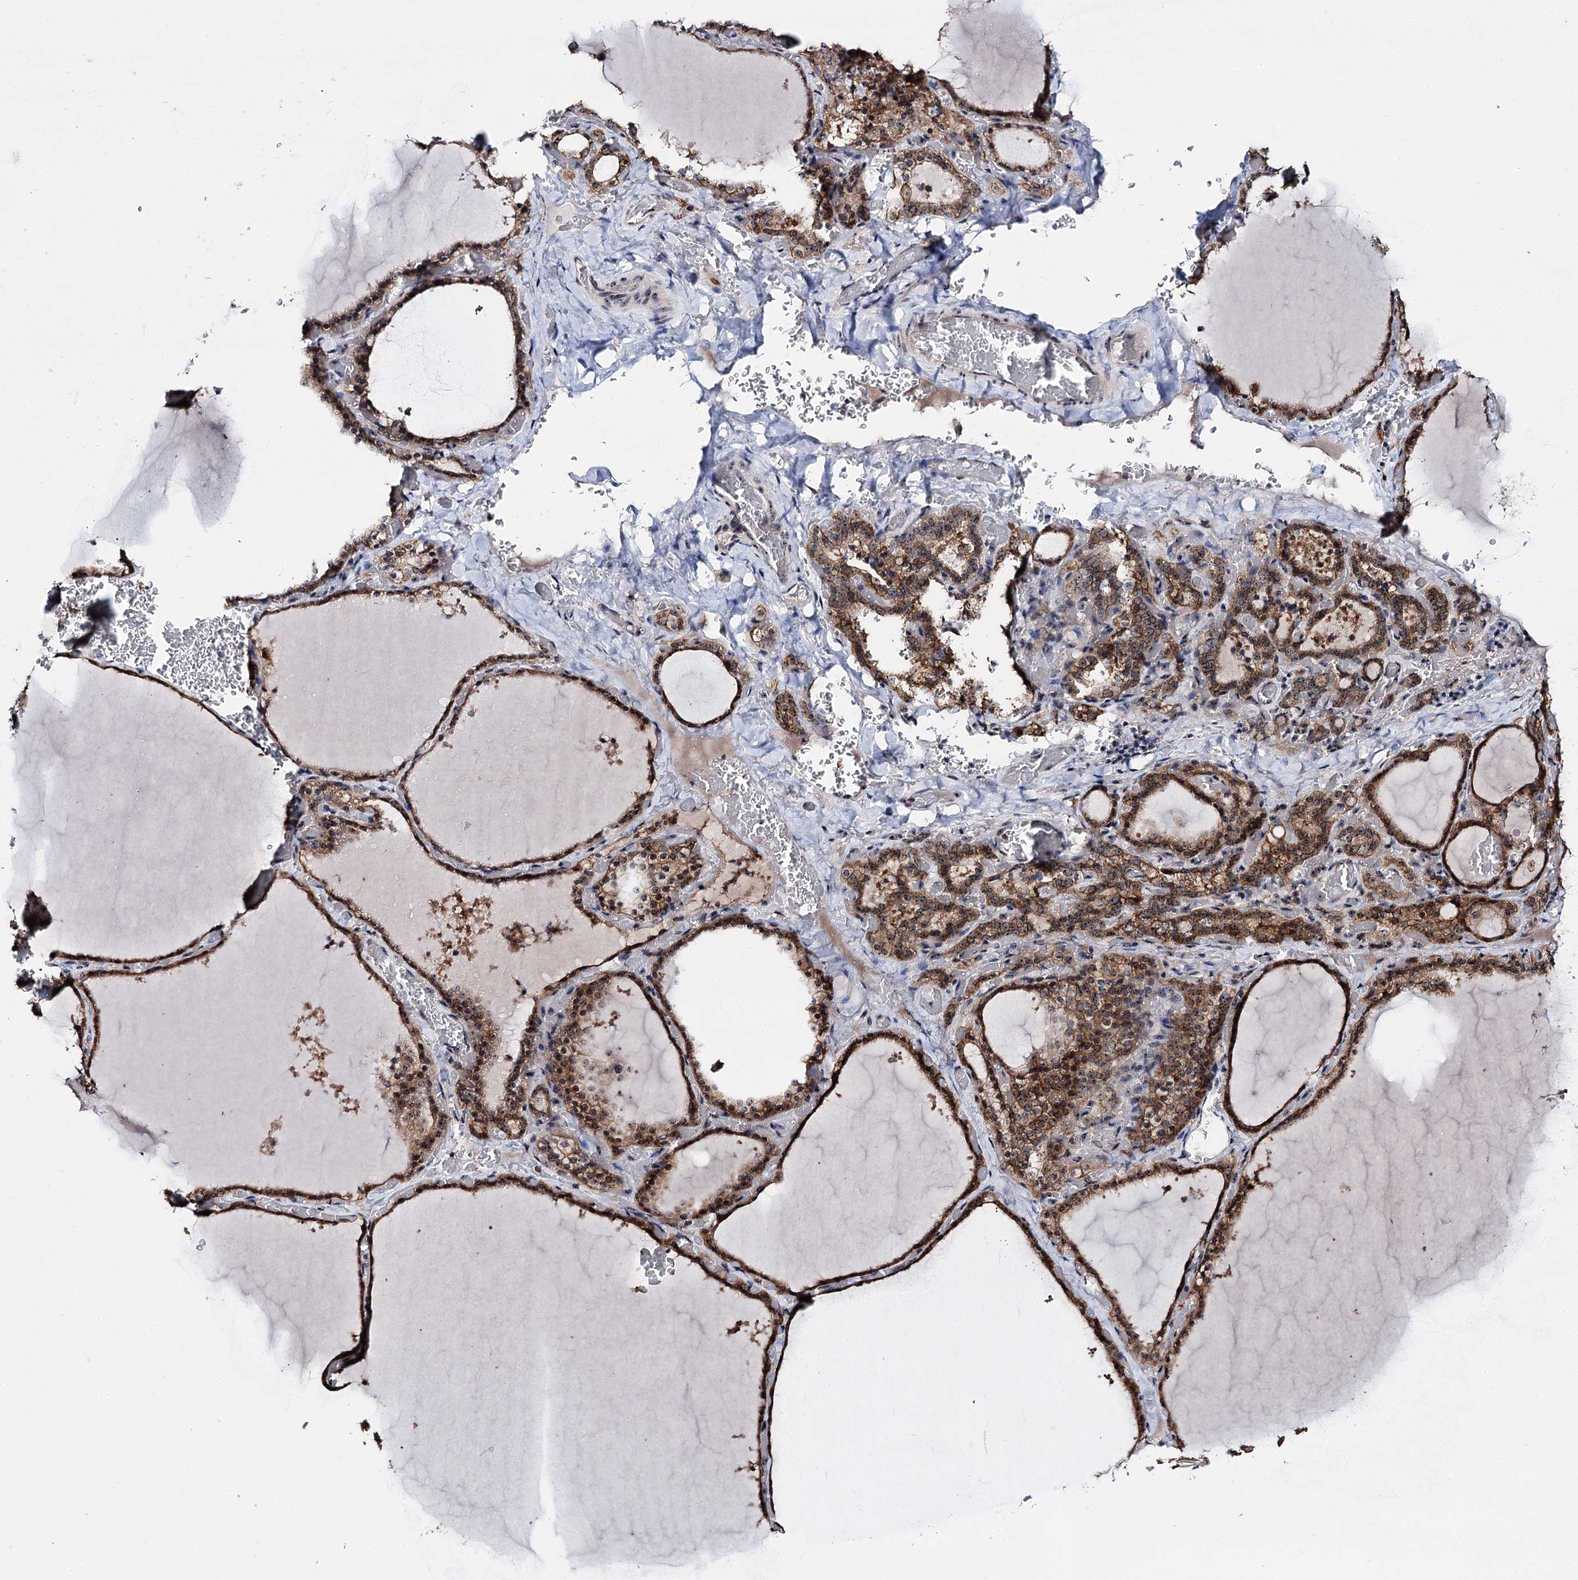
{"staining": {"intensity": "strong", "quantity": ">75%", "location": "cytoplasmic/membranous,nuclear"}, "tissue": "thyroid gland", "cell_type": "Glandular cells", "image_type": "normal", "snomed": [{"axis": "morphology", "description": "Normal tissue, NOS"}, {"axis": "topography", "description": "Thyroid gland"}], "caption": "IHC (DAB) staining of unremarkable human thyroid gland shows strong cytoplasmic/membranous,nuclear protein positivity in about >75% of glandular cells.", "gene": "SUPT20H", "patient": {"sex": "female", "age": 39}}